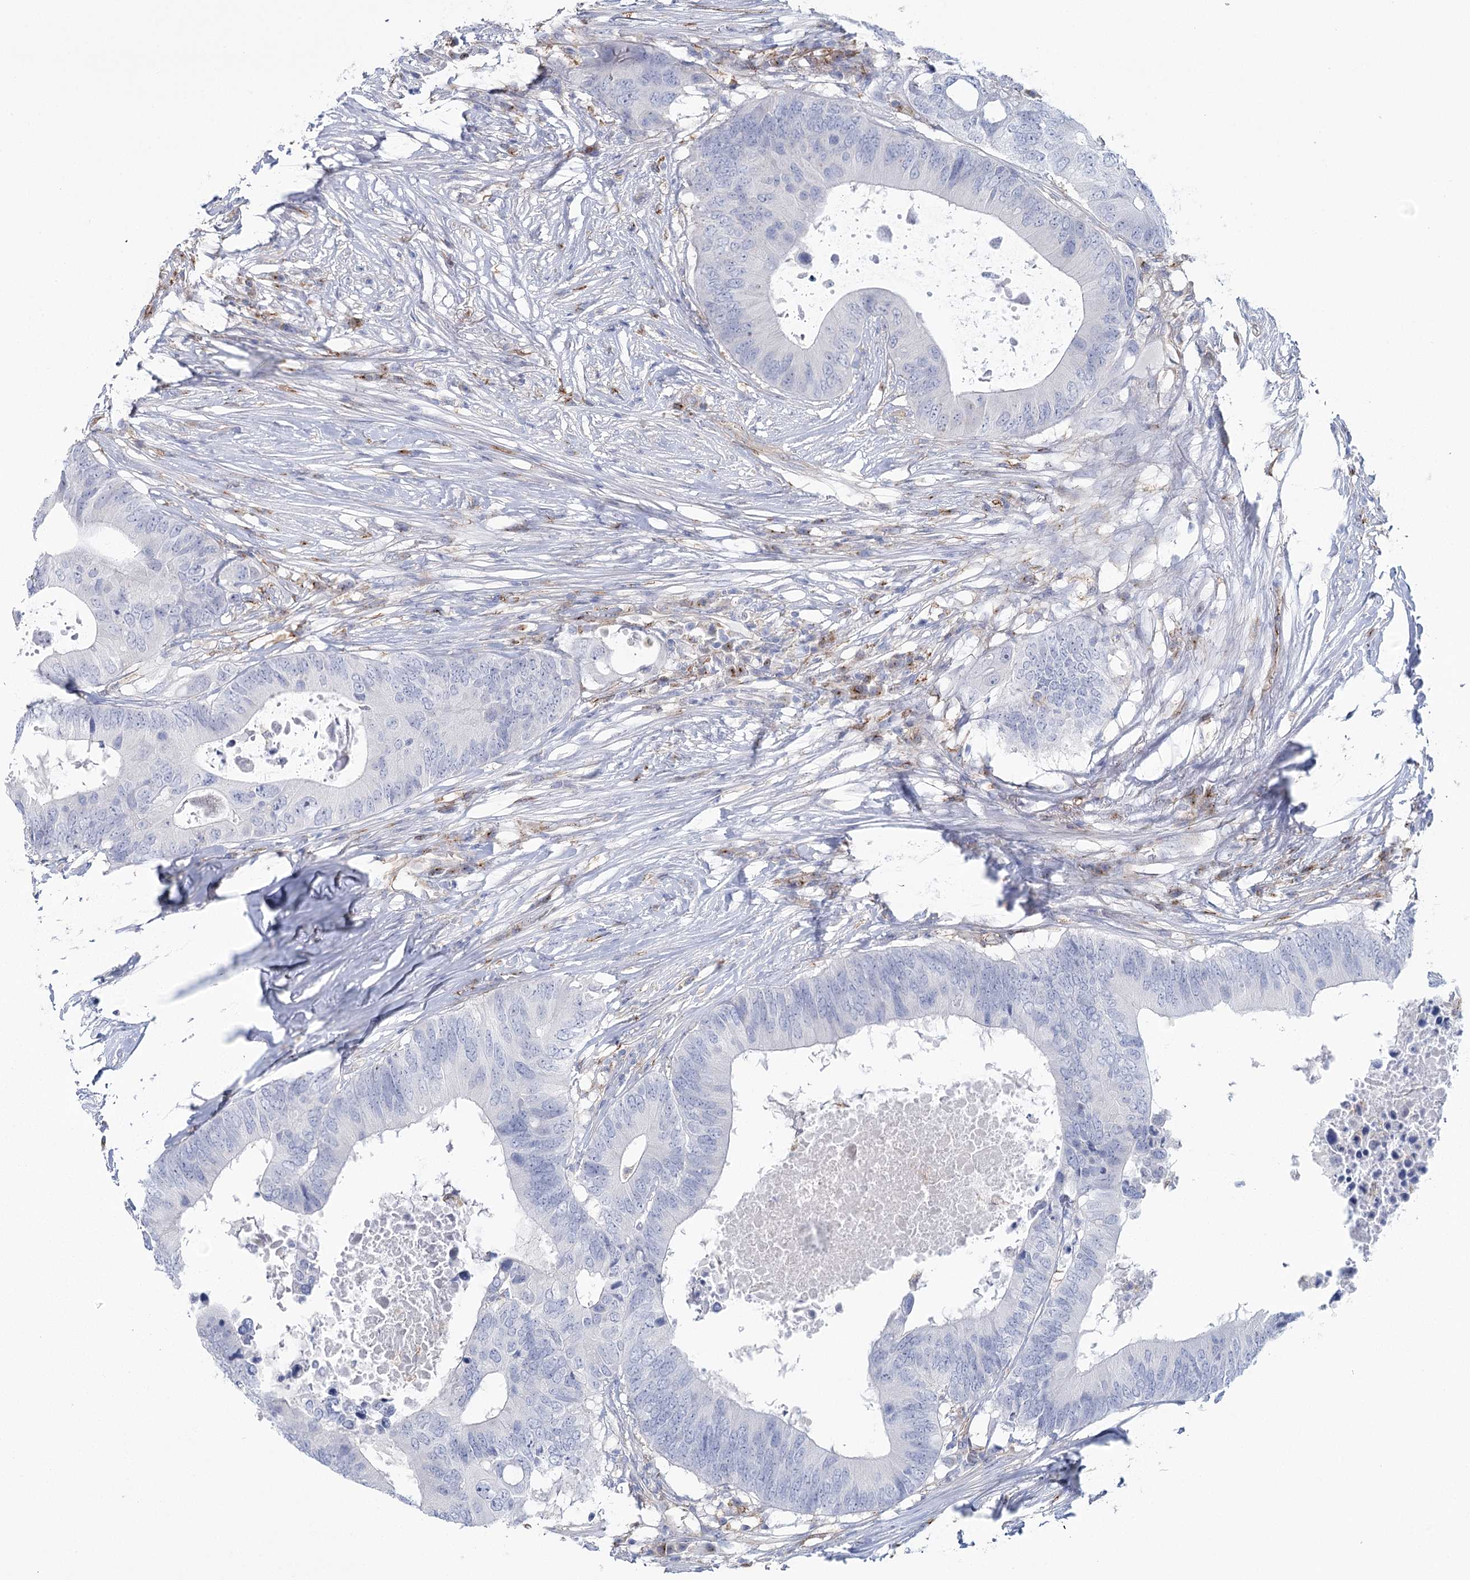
{"staining": {"intensity": "negative", "quantity": "none", "location": "none"}, "tissue": "colorectal cancer", "cell_type": "Tumor cells", "image_type": "cancer", "snomed": [{"axis": "morphology", "description": "Adenocarcinoma, NOS"}, {"axis": "topography", "description": "Colon"}], "caption": "Histopathology image shows no significant protein positivity in tumor cells of colorectal cancer.", "gene": "CCDC88A", "patient": {"sex": "male", "age": 71}}